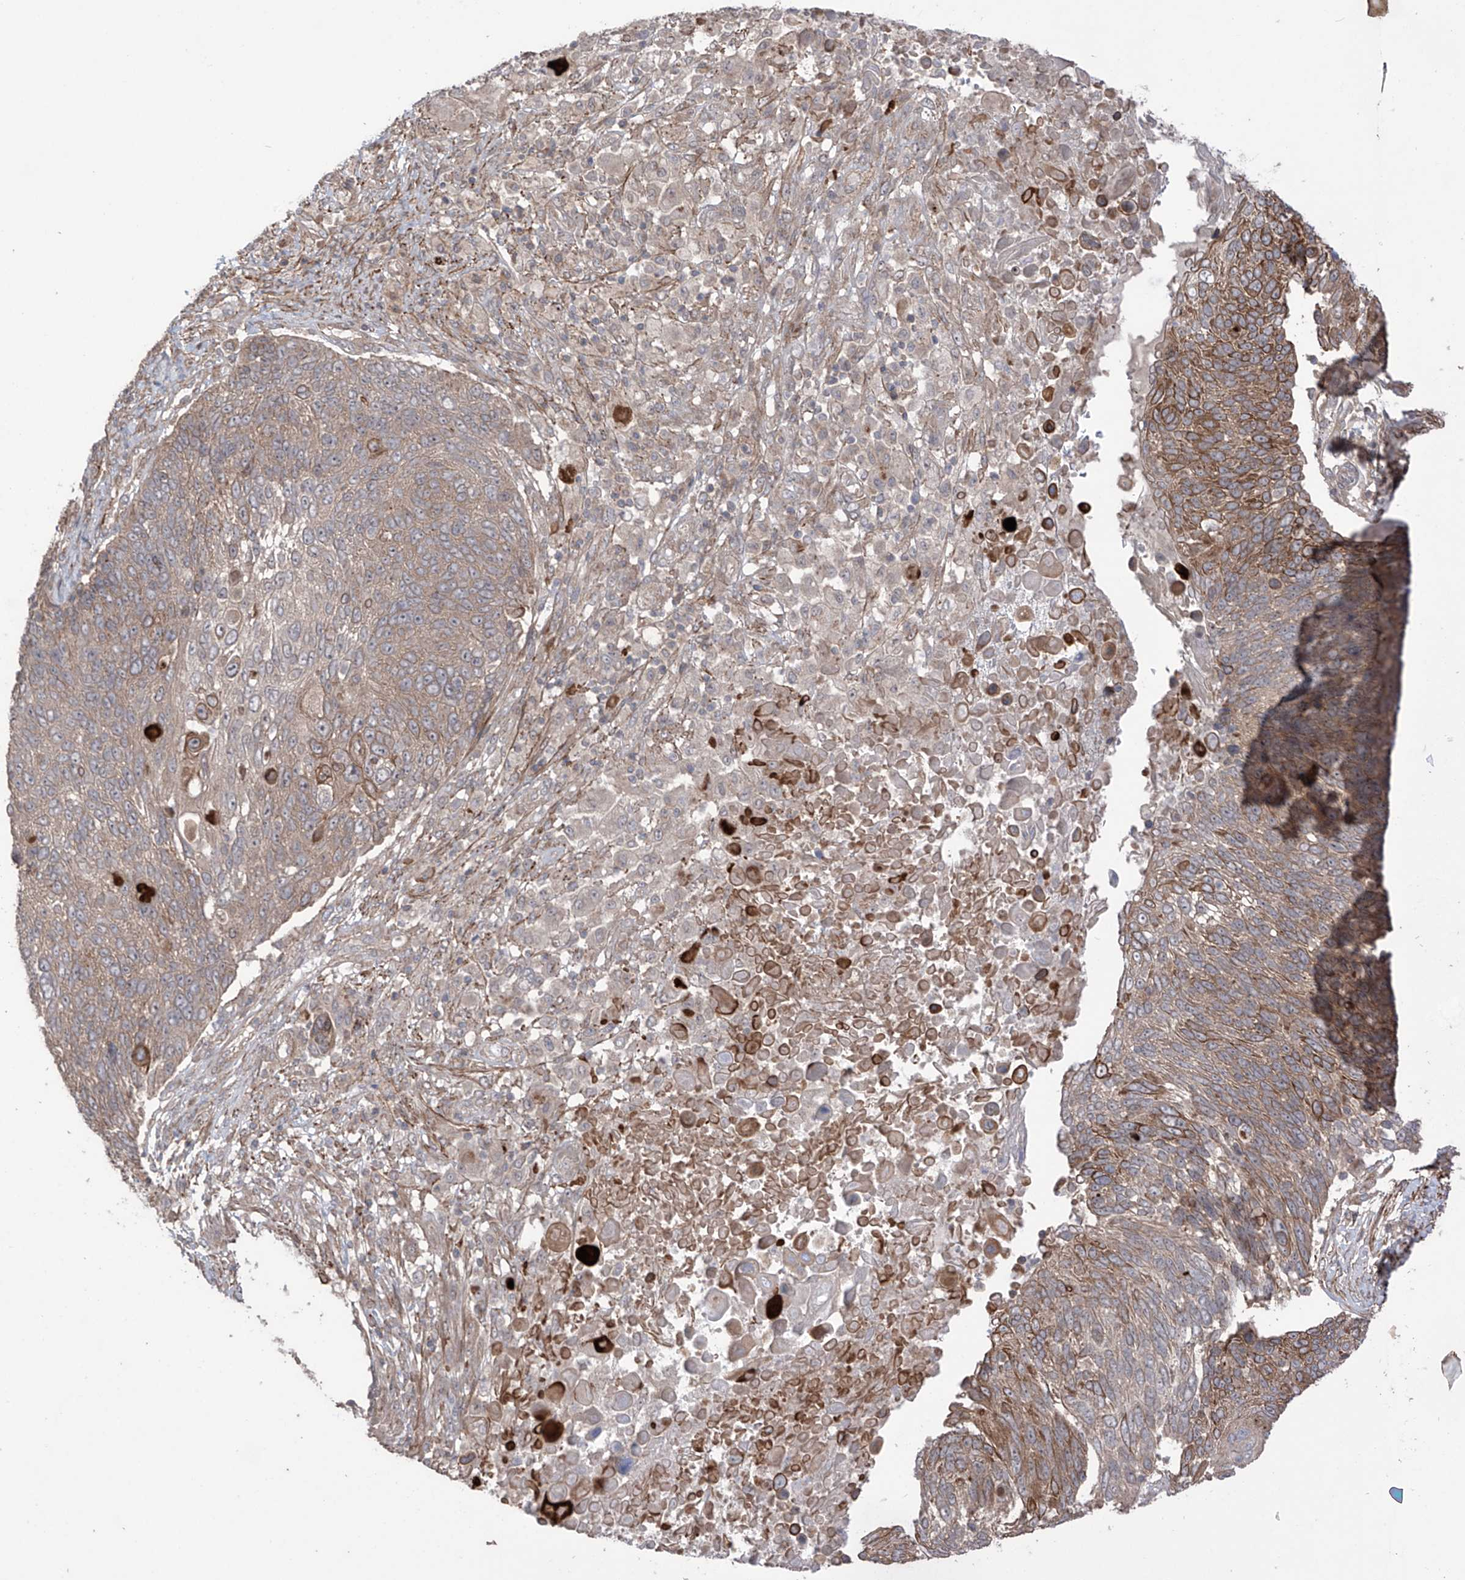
{"staining": {"intensity": "moderate", "quantity": "25%-75%", "location": "cytoplasmic/membranous"}, "tissue": "lung cancer", "cell_type": "Tumor cells", "image_type": "cancer", "snomed": [{"axis": "morphology", "description": "Squamous cell carcinoma, NOS"}, {"axis": "topography", "description": "Lung"}], "caption": "Lung cancer stained with a brown dye exhibits moderate cytoplasmic/membranous positive positivity in about 25%-75% of tumor cells.", "gene": "LRRC74A", "patient": {"sex": "male", "age": 66}}